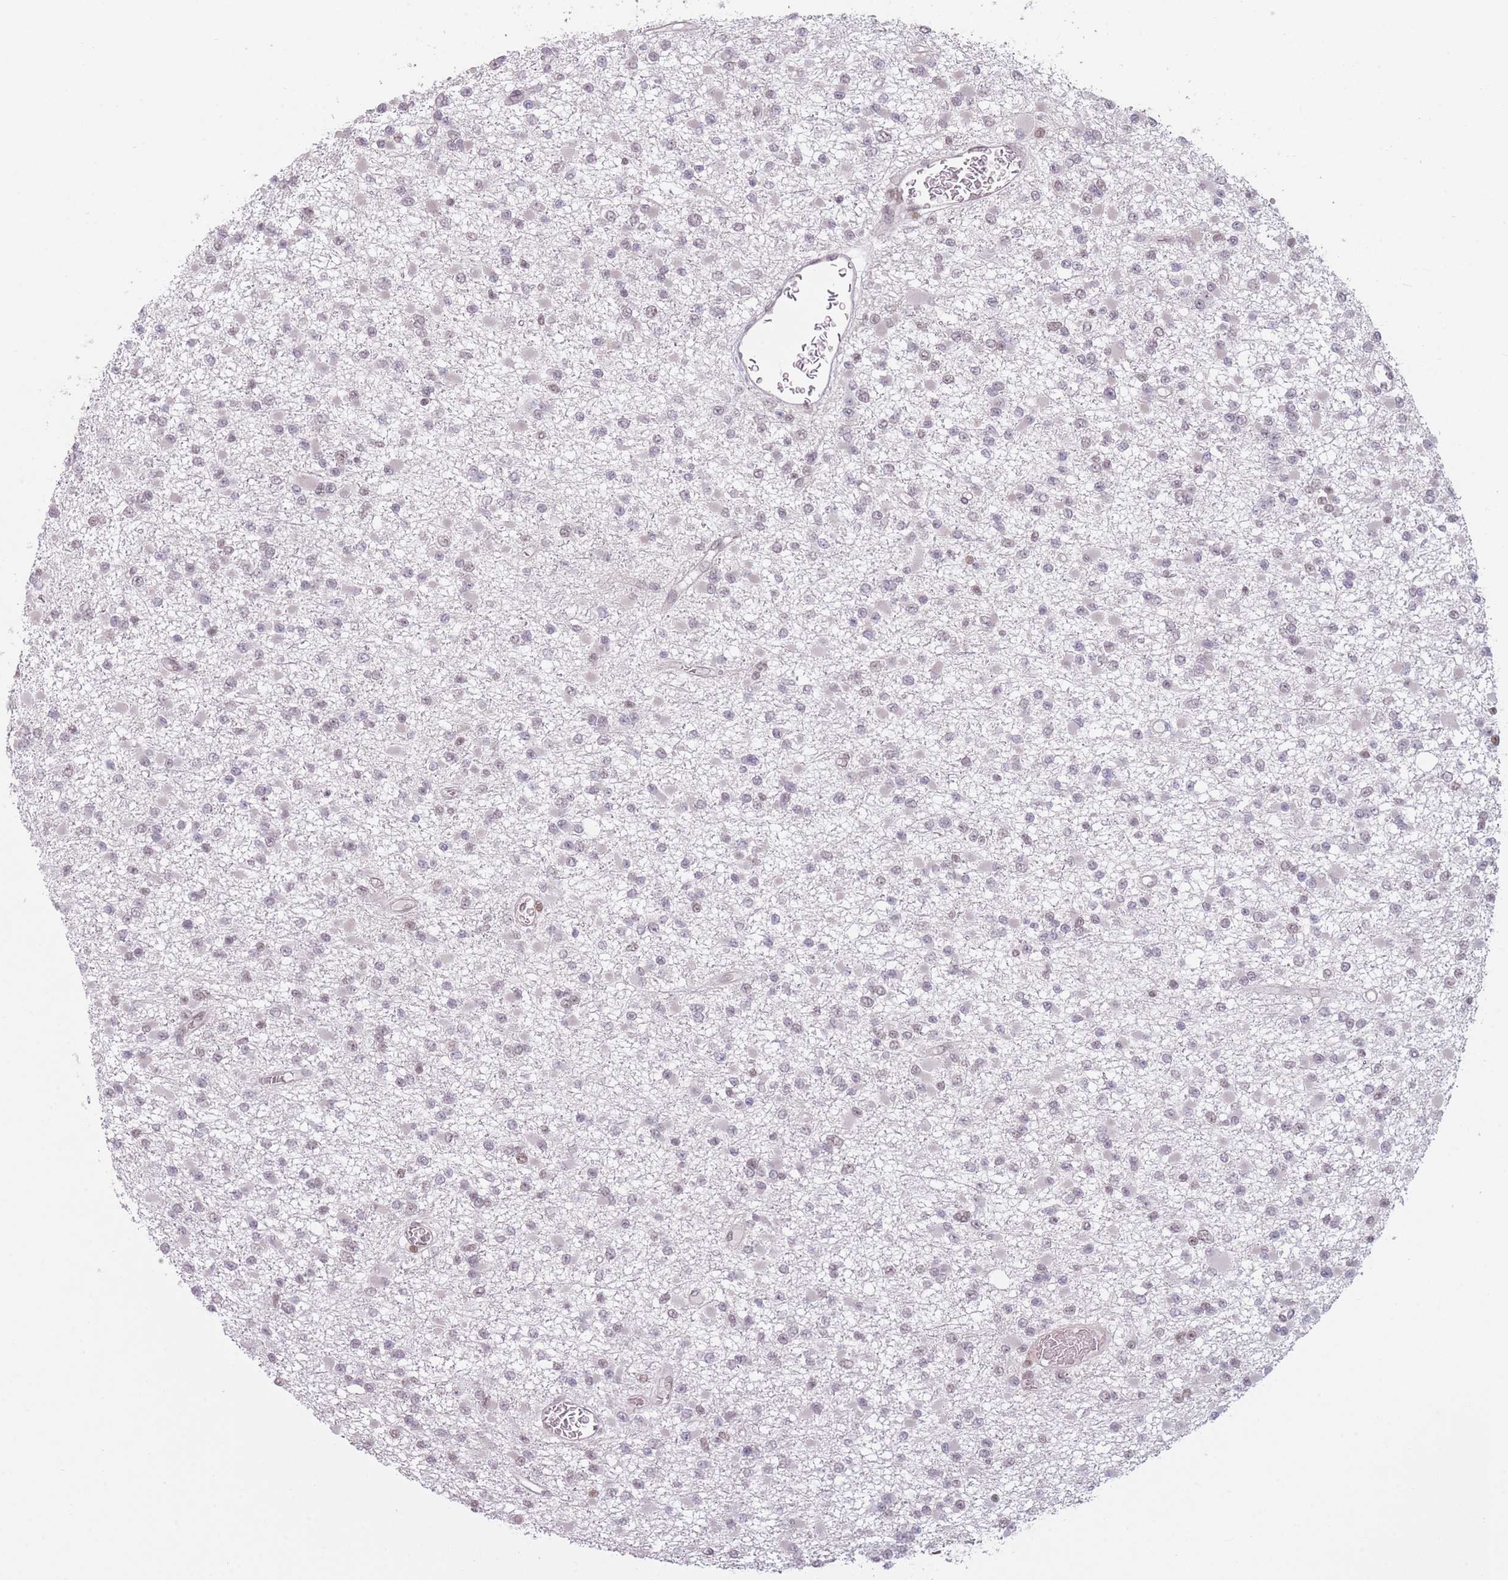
{"staining": {"intensity": "negative", "quantity": "none", "location": "none"}, "tissue": "glioma", "cell_type": "Tumor cells", "image_type": "cancer", "snomed": [{"axis": "morphology", "description": "Glioma, malignant, Low grade"}, {"axis": "topography", "description": "Brain"}], "caption": "Tumor cells show no significant protein staining in glioma.", "gene": "SUPT6H", "patient": {"sex": "female", "age": 22}}